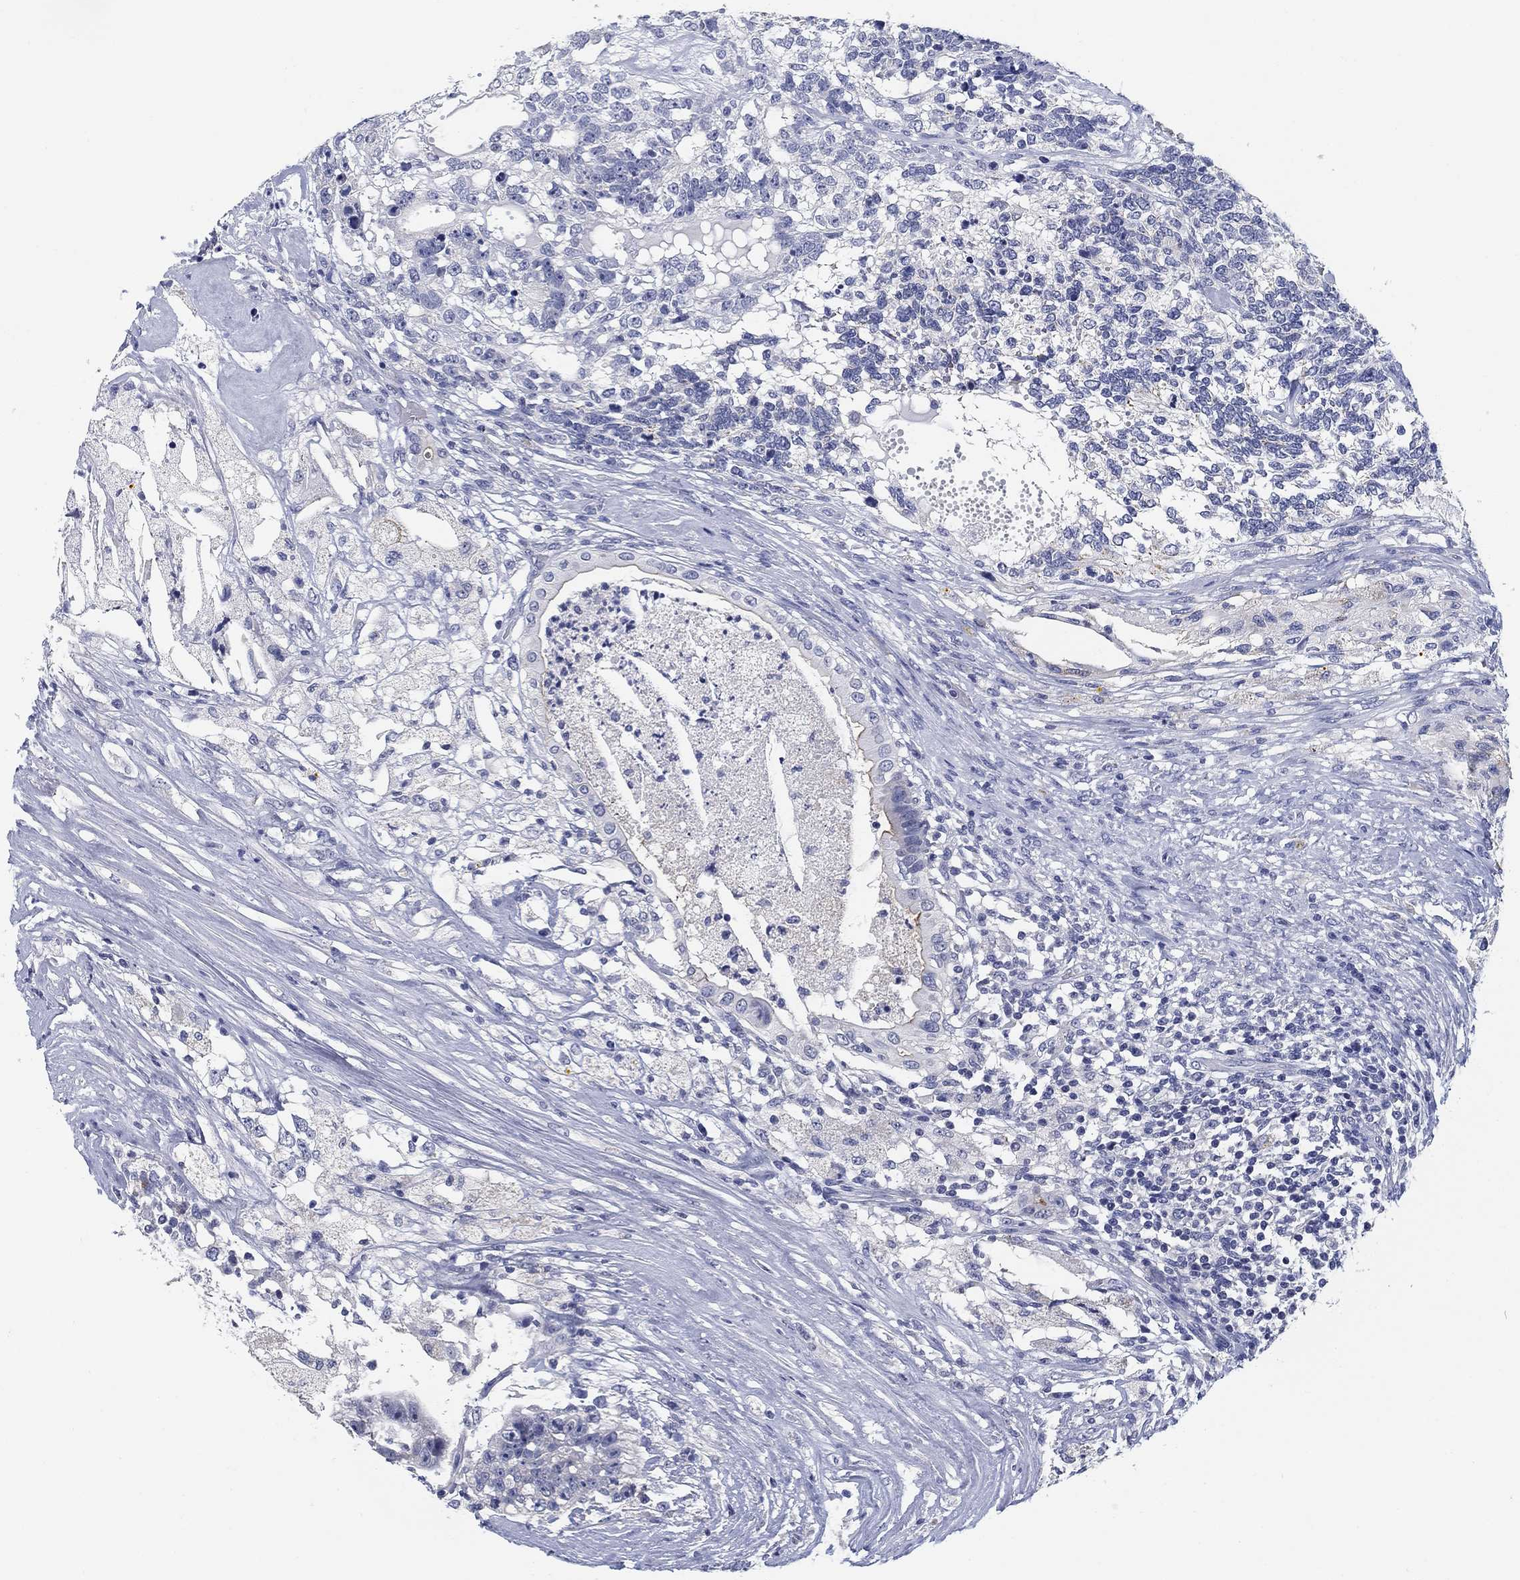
{"staining": {"intensity": "negative", "quantity": "none", "location": "none"}, "tissue": "testis cancer", "cell_type": "Tumor cells", "image_type": "cancer", "snomed": [{"axis": "morphology", "description": "Seminoma, NOS"}, {"axis": "morphology", "description": "Carcinoma, Embryonal, NOS"}, {"axis": "topography", "description": "Testis"}], "caption": "This is a micrograph of immunohistochemistry (IHC) staining of testis cancer (embryonal carcinoma), which shows no positivity in tumor cells.", "gene": "CLUL1", "patient": {"sex": "male", "age": 41}}